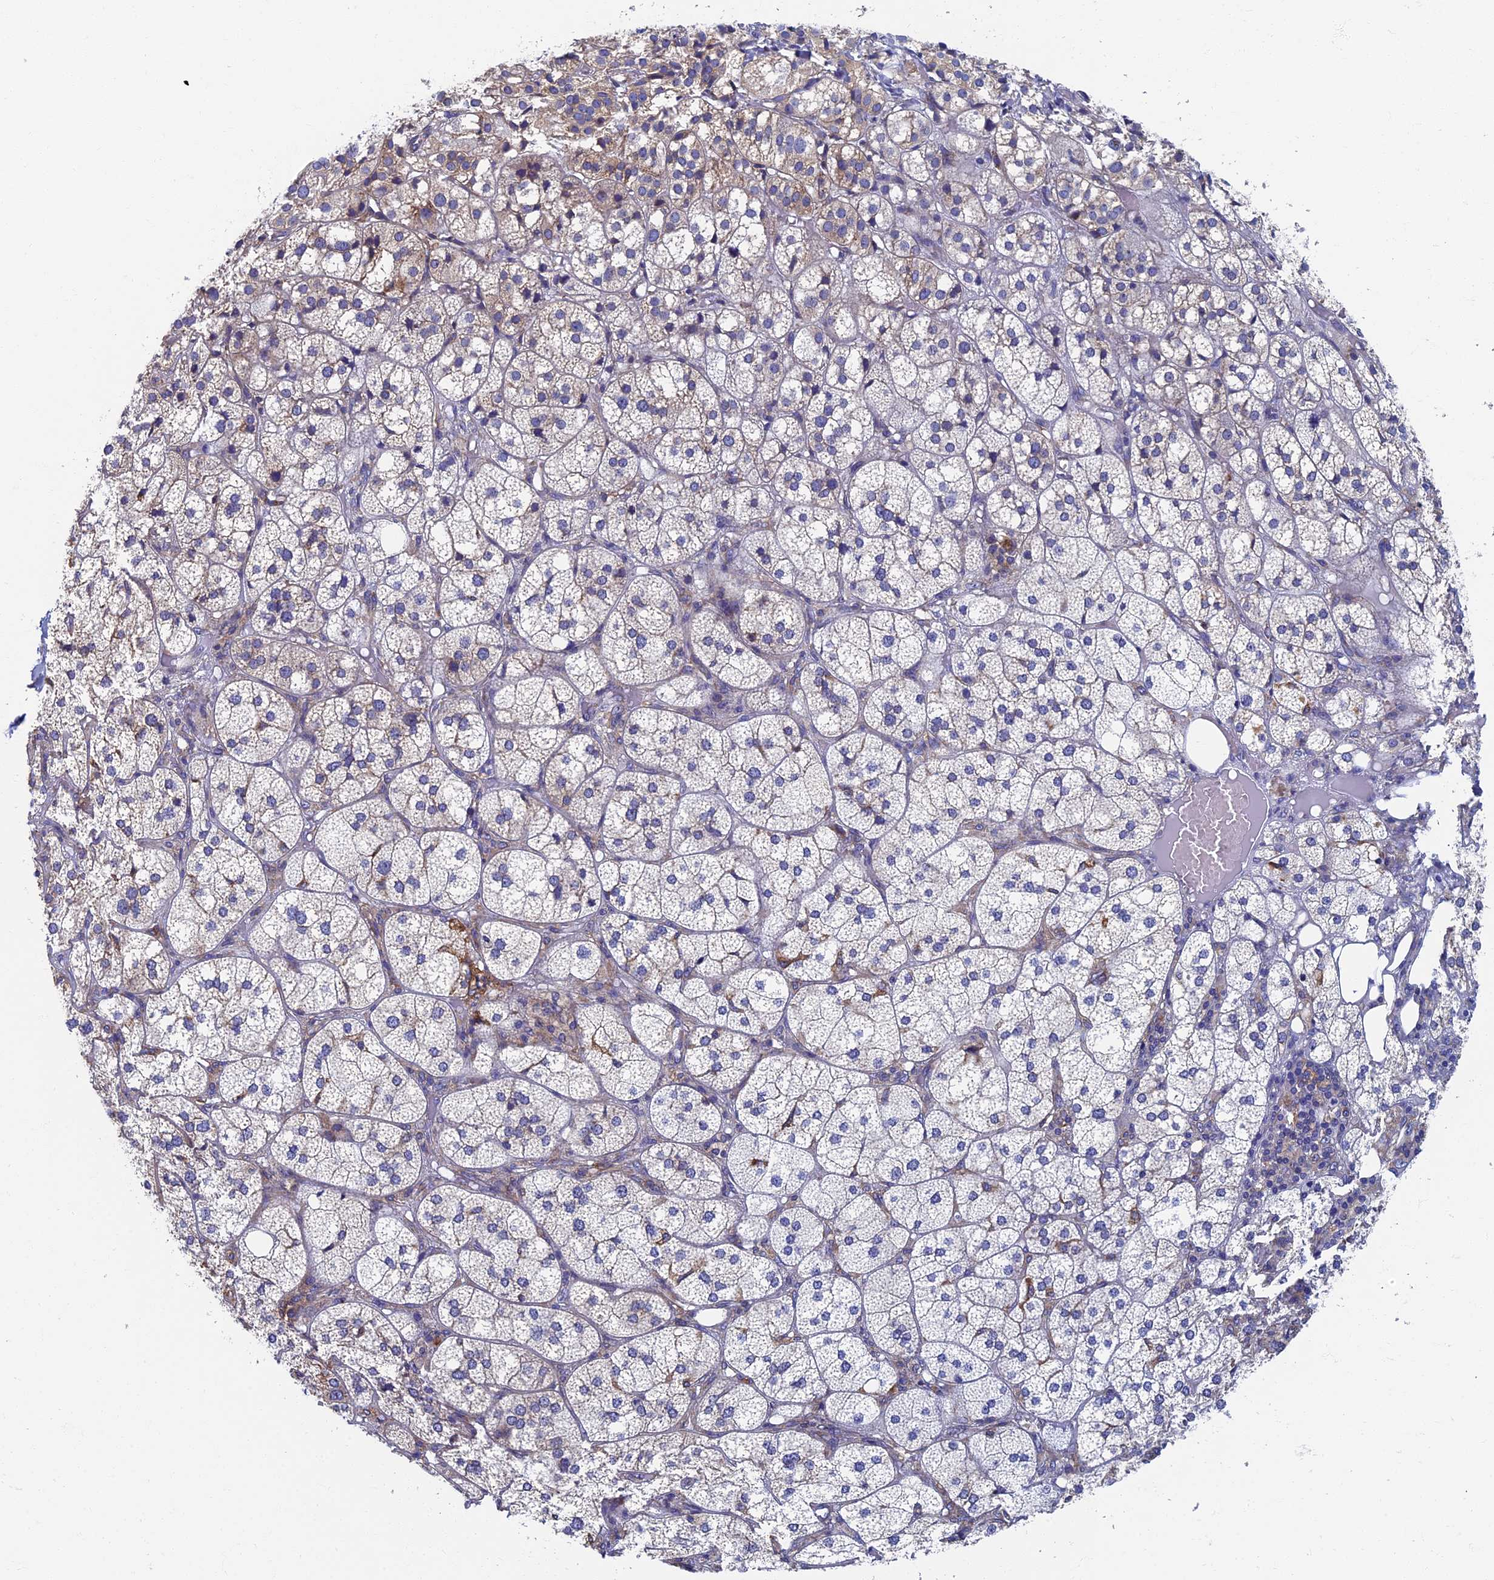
{"staining": {"intensity": "weak", "quantity": "25%-75%", "location": "cytoplasmic/membranous"}, "tissue": "adrenal gland", "cell_type": "Glandular cells", "image_type": "normal", "snomed": [{"axis": "morphology", "description": "Normal tissue, NOS"}, {"axis": "topography", "description": "Adrenal gland"}], "caption": "Immunohistochemistry (IHC) of benign adrenal gland exhibits low levels of weak cytoplasmic/membranous positivity in about 25%-75% of glandular cells.", "gene": "YBX1", "patient": {"sex": "female", "age": 61}}